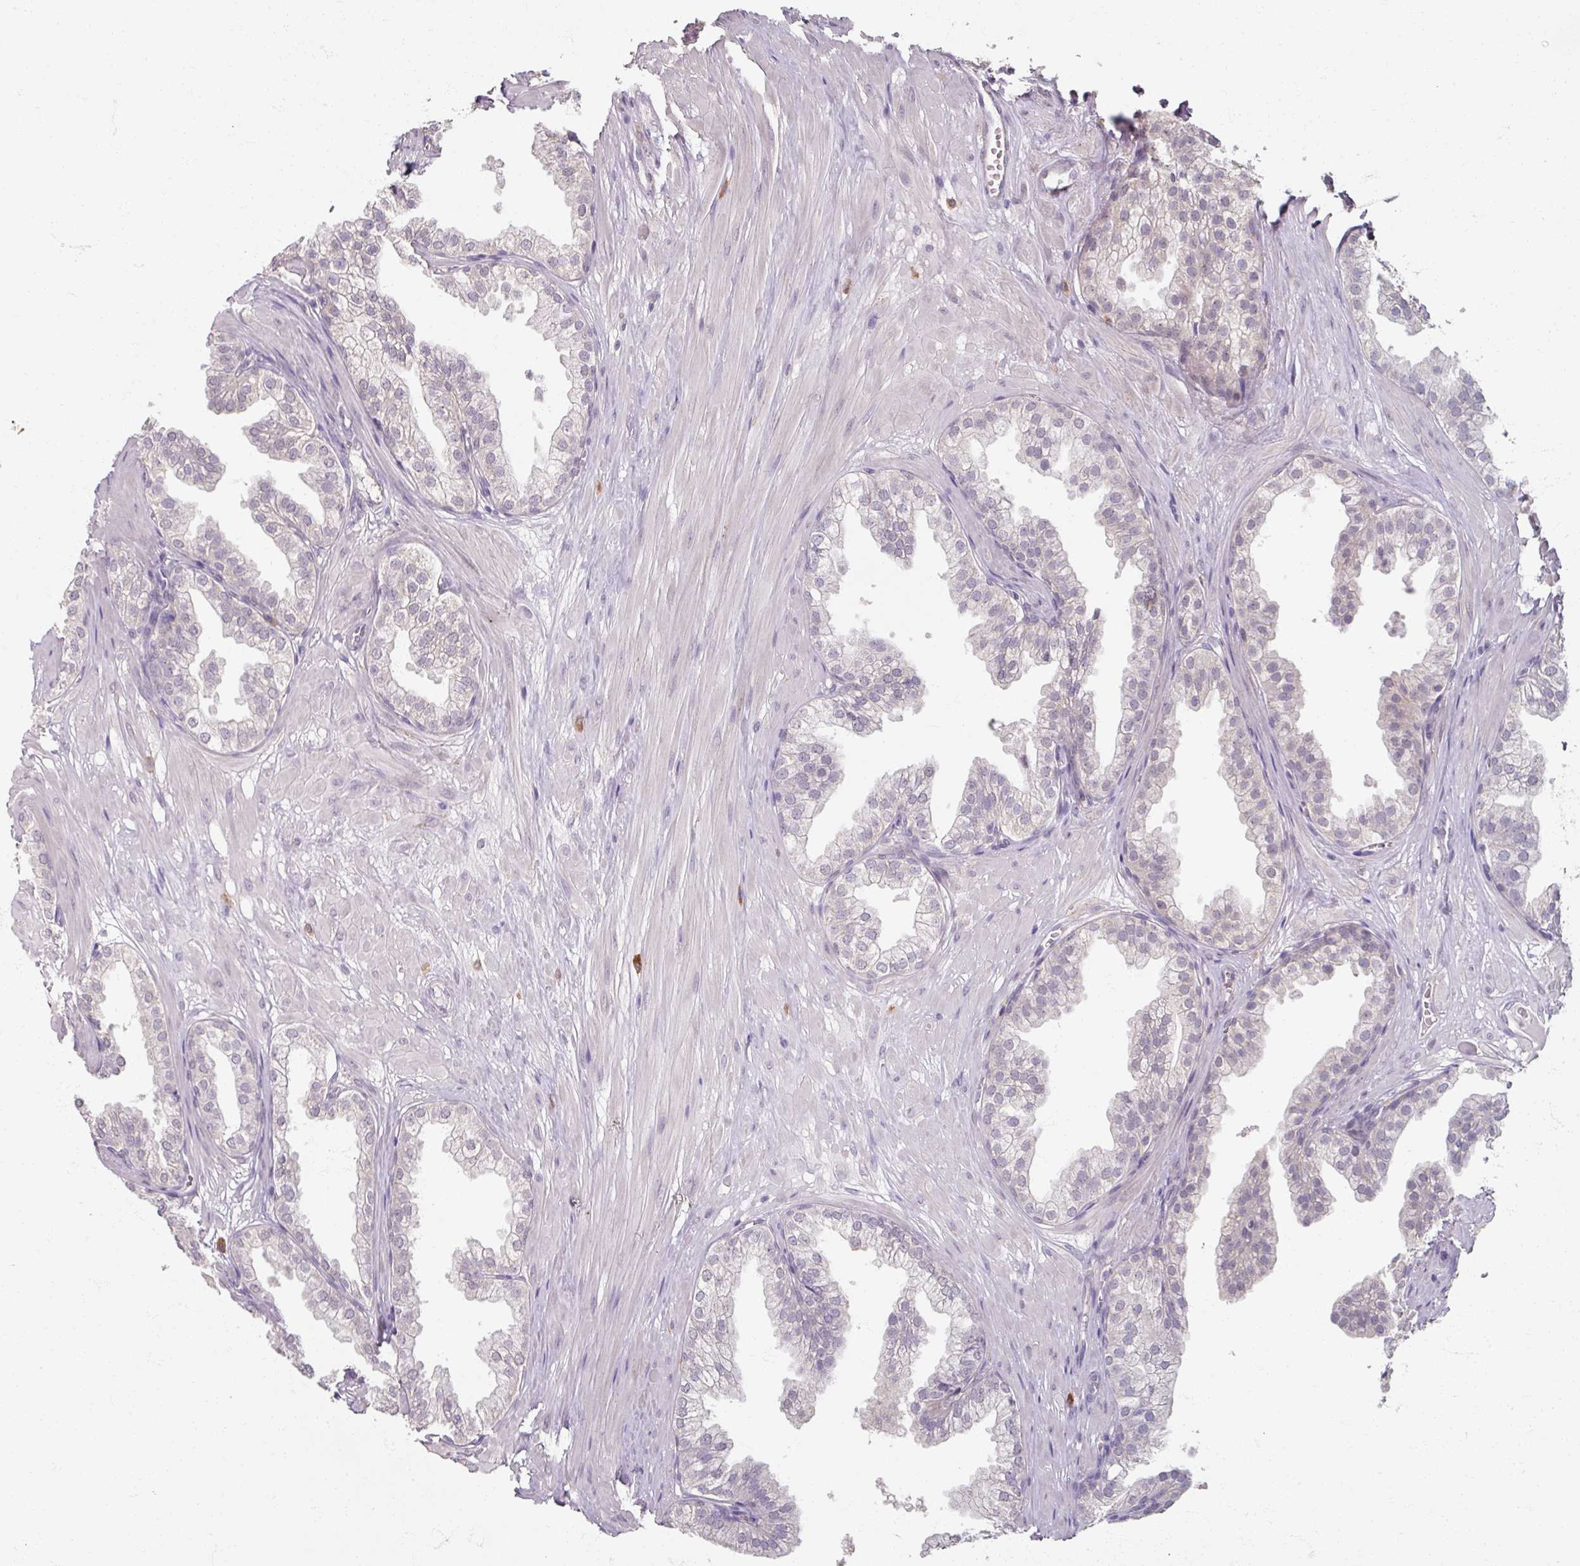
{"staining": {"intensity": "negative", "quantity": "none", "location": "none"}, "tissue": "prostate", "cell_type": "Glandular cells", "image_type": "normal", "snomed": [{"axis": "morphology", "description": "Normal tissue, NOS"}, {"axis": "topography", "description": "Prostate"}, {"axis": "topography", "description": "Peripheral nerve tissue"}], "caption": "This is an immunohistochemistry photomicrograph of unremarkable human prostate. There is no staining in glandular cells.", "gene": "SOX11", "patient": {"sex": "male", "age": 55}}